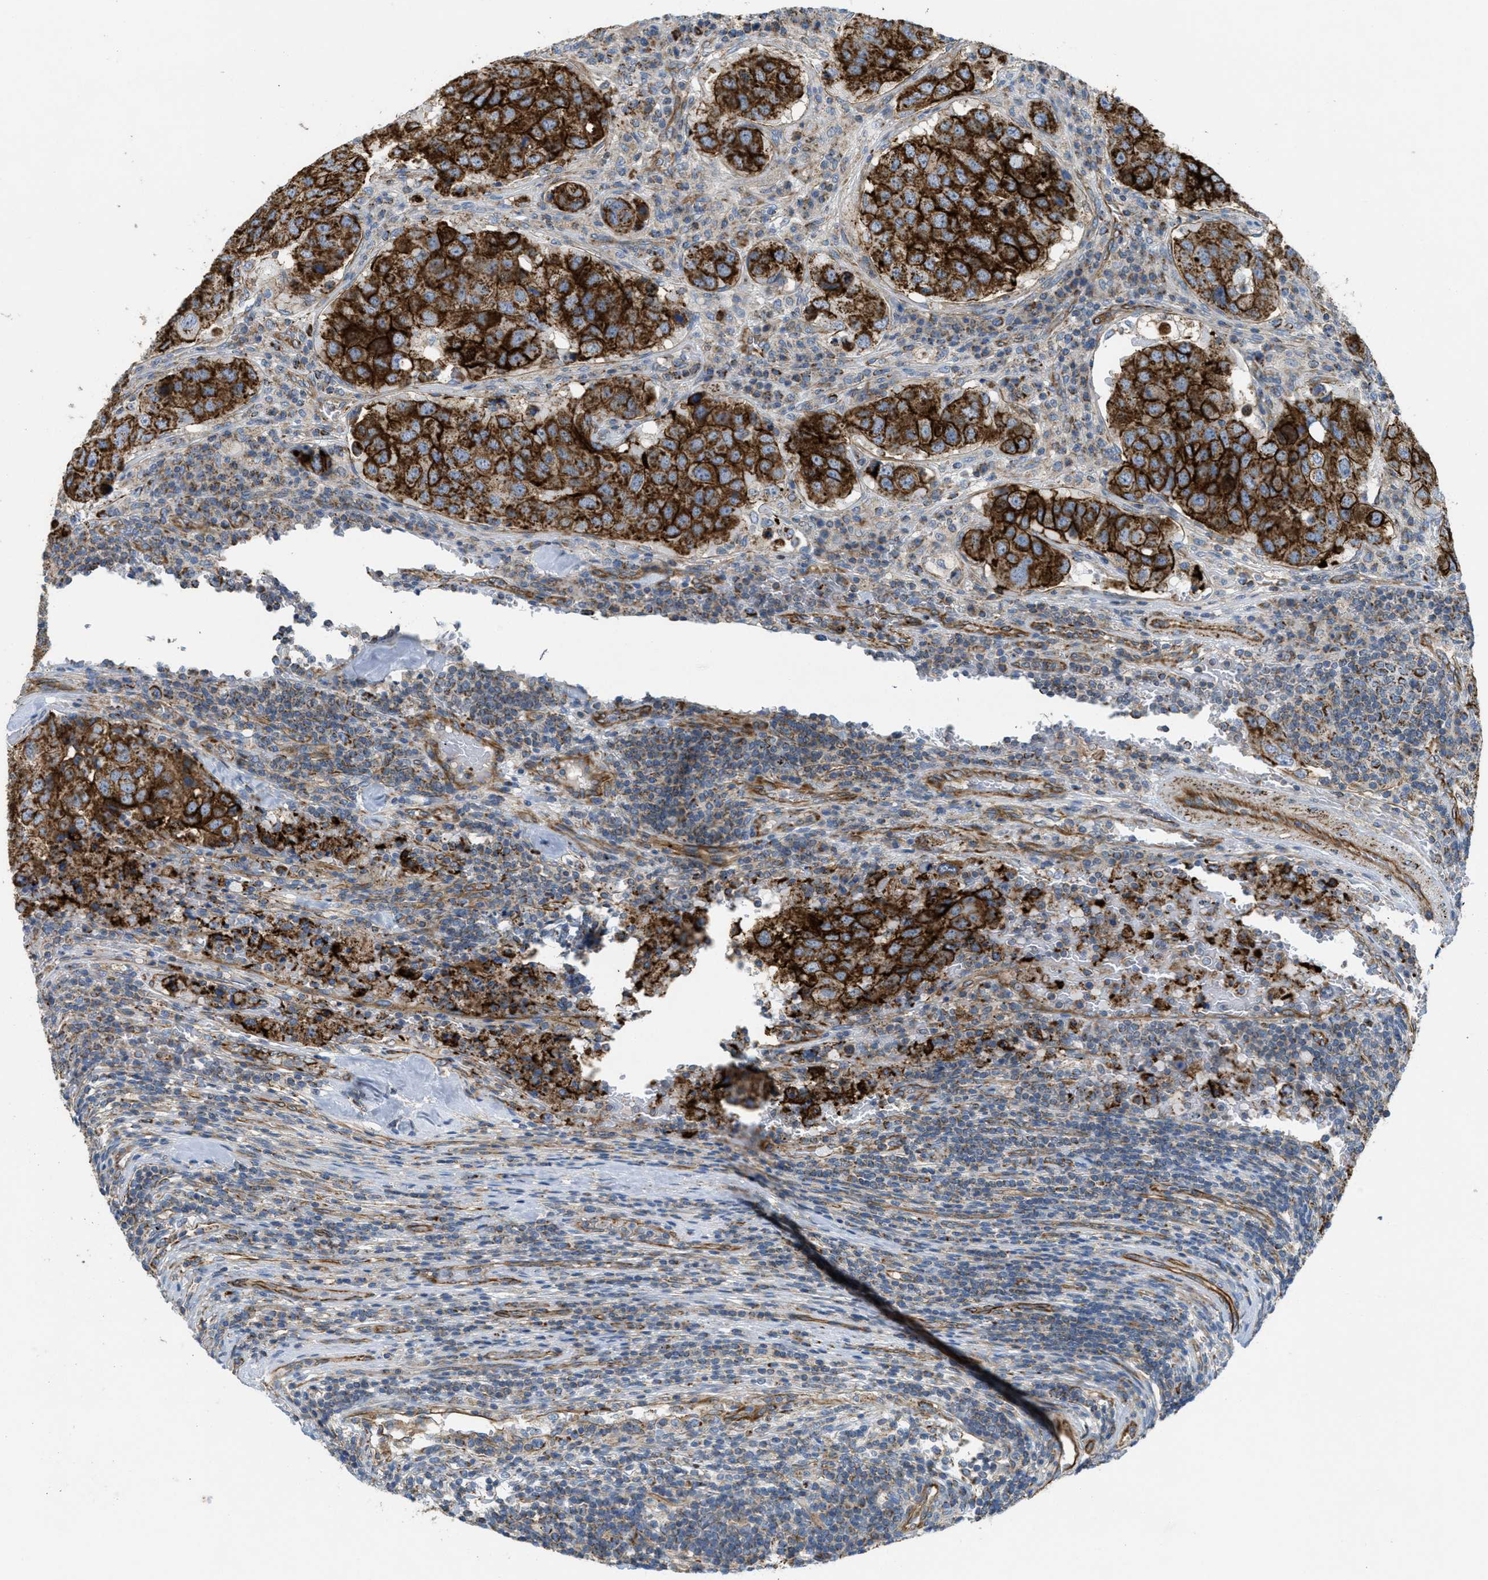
{"staining": {"intensity": "strong", "quantity": ">75%", "location": "cytoplasmic/membranous"}, "tissue": "urothelial cancer", "cell_type": "Tumor cells", "image_type": "cancer", "snomed": [{"axis": "morphology", "description": "Urothelial carcinoma, High grade"}, {"axis": "topography", "description": "Lymph node"}, {"axis": "topography", "description": "Urinary bladder"}], "caption": "Strong cytoplasmic/membranous expression for a protein is seen in about >75% of tumor cells of urothelial cancer using IHC.", "gene": "BTN3A1", "patient": {"sex": "male", "age": 51}}